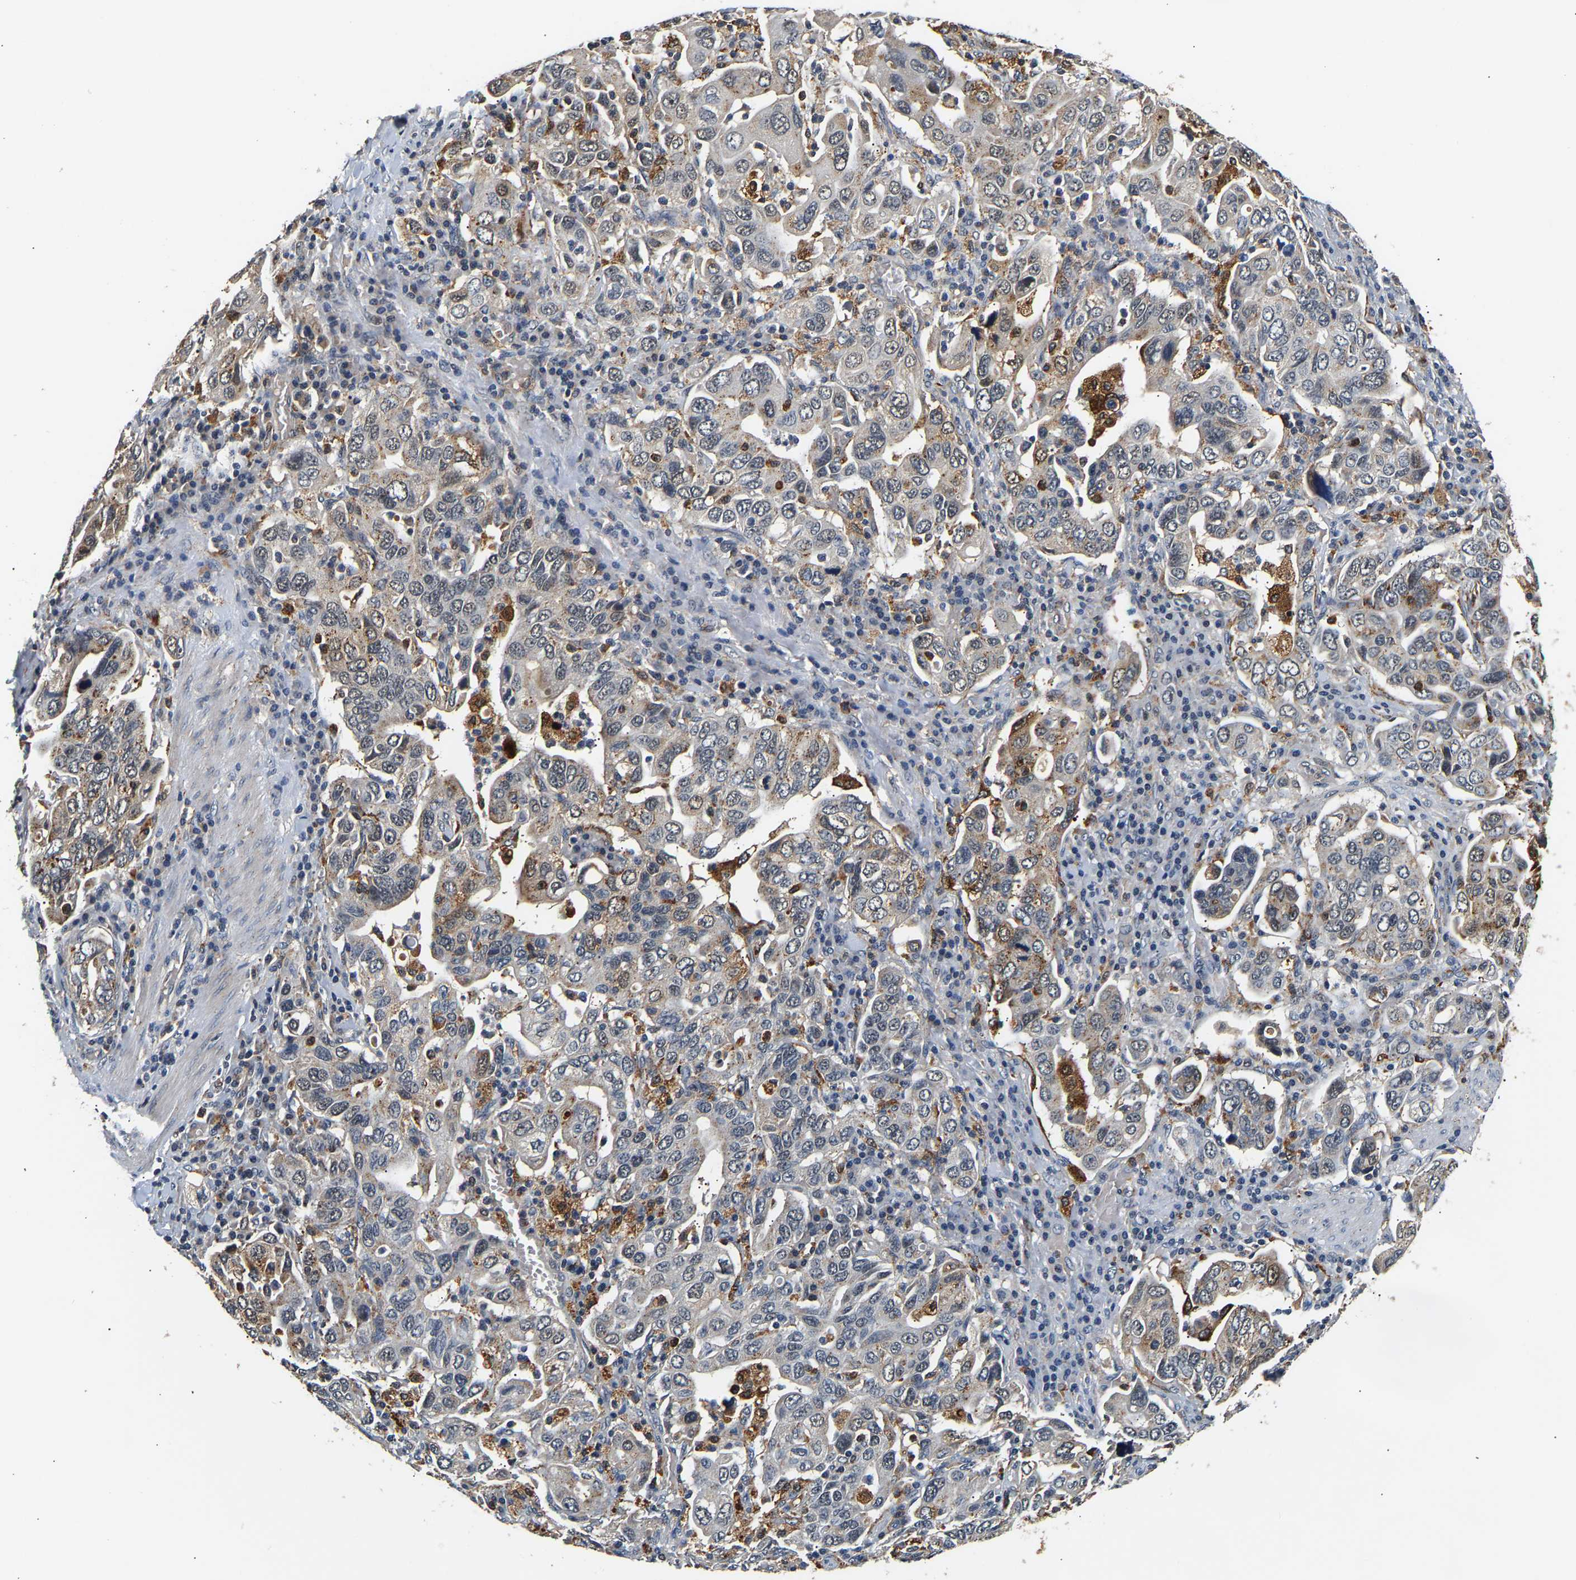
{"staining": {"intensity": "weak", "quantity": "<25%", "location": "cytoplasmic/membranous"}, "tissue": "stomach cancer", "cell_type": "Tumor cells", "image_type": "cancer", "snomed": [{"axis": "morphology", "description": "Adenocarcinoma, NOS"}, {"axis": "topography", "description": "Stomach, upper"}], "caption": "Immunohistochemistry photomicrograph of neoplastic tissue: stomach adenocarcinoma stained with DAB reveals no significant protein staining in tumor cells.", "gene": "SMU1", "patient": {"sex": "male", "age": 62}}